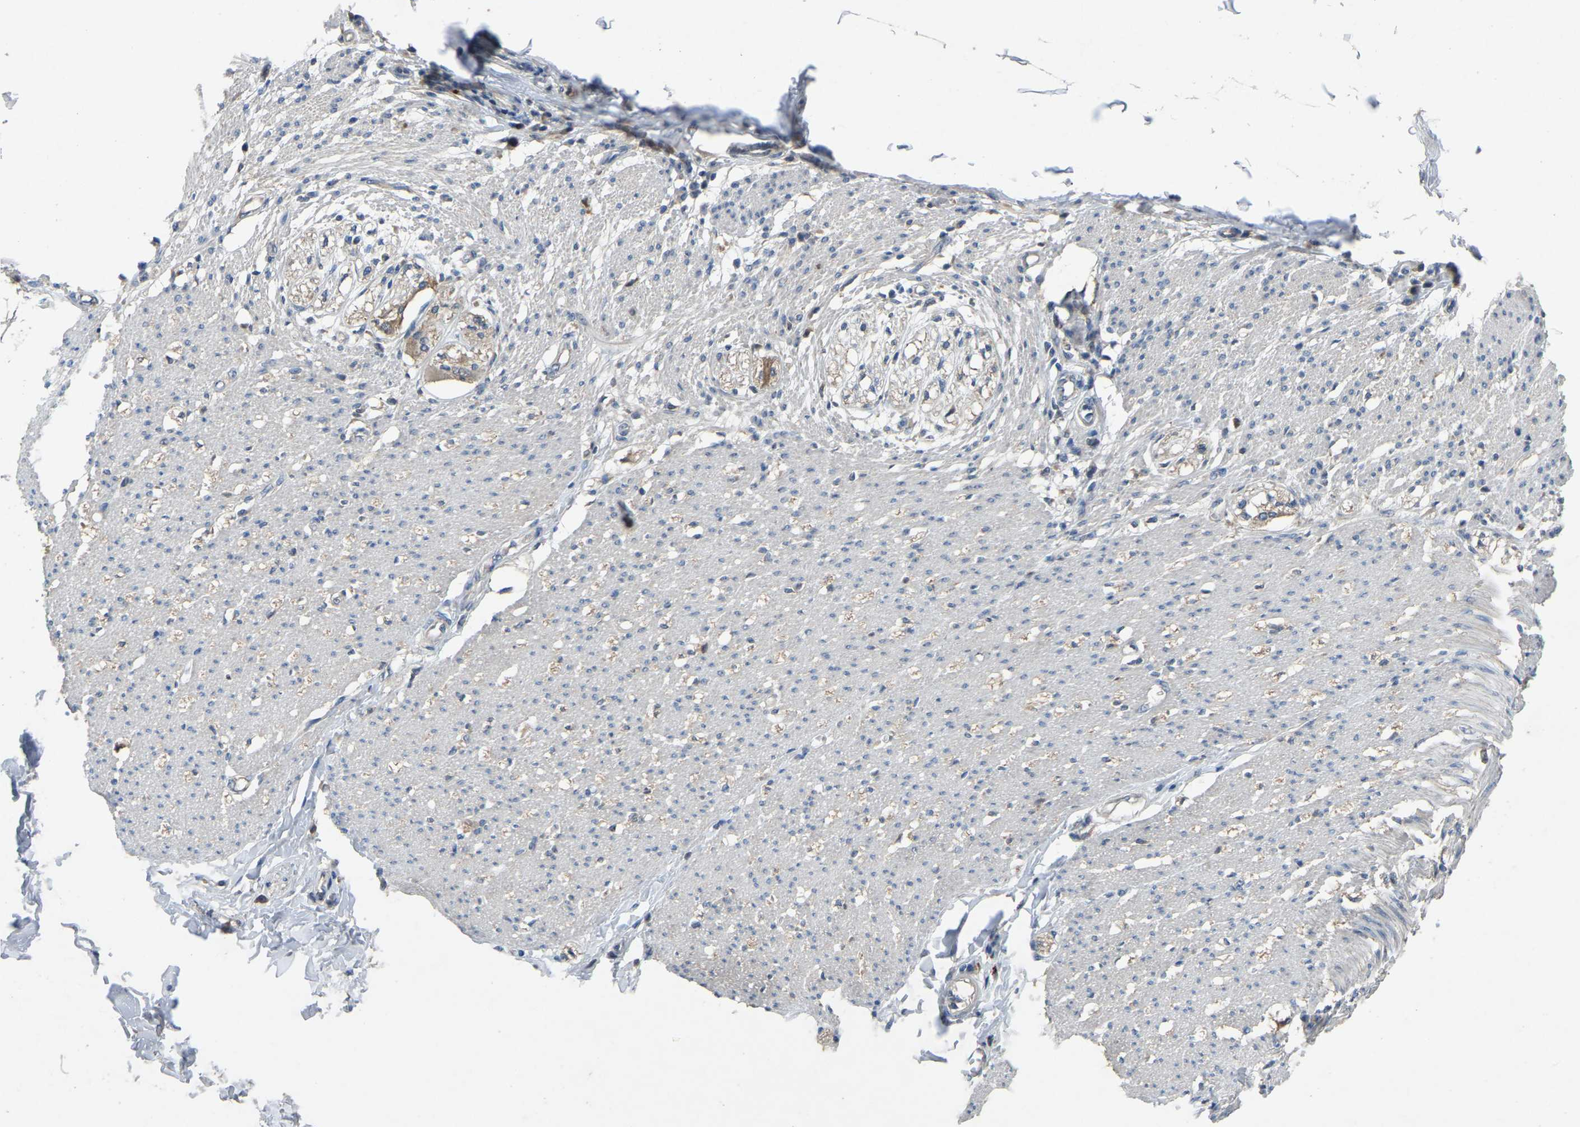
{"staining": {"intensity": "negative", "quantity": "none", "location": "none"}, "tissue": "smooth muscle", "cell_type": "Smooth muscle cells", "image_type": "normal", "snomed": [{"axis": "morphology", "description": "Normal tissue, NOS"}, {"axis": "morphology", "description": "Adenocarcinoma, NOS"}, {"axis": "topography", "description": "Colon"}, {"axis": "topography", "description": "Peripheral nerve tissue"}], "caption": "This histopathology image is of unremarkable smooth muscle stained with immunohistochemistry (IHC) to label a protein in brown with the nuclei are counter-stained blue. There is no positivity in smooth muscle cells. (DAB immunohistochemistry (IHC) visualized using brightfield microscopy, high magnification).", "gene": "FHIT", "patient": {"sex": "male", "age": 14}}